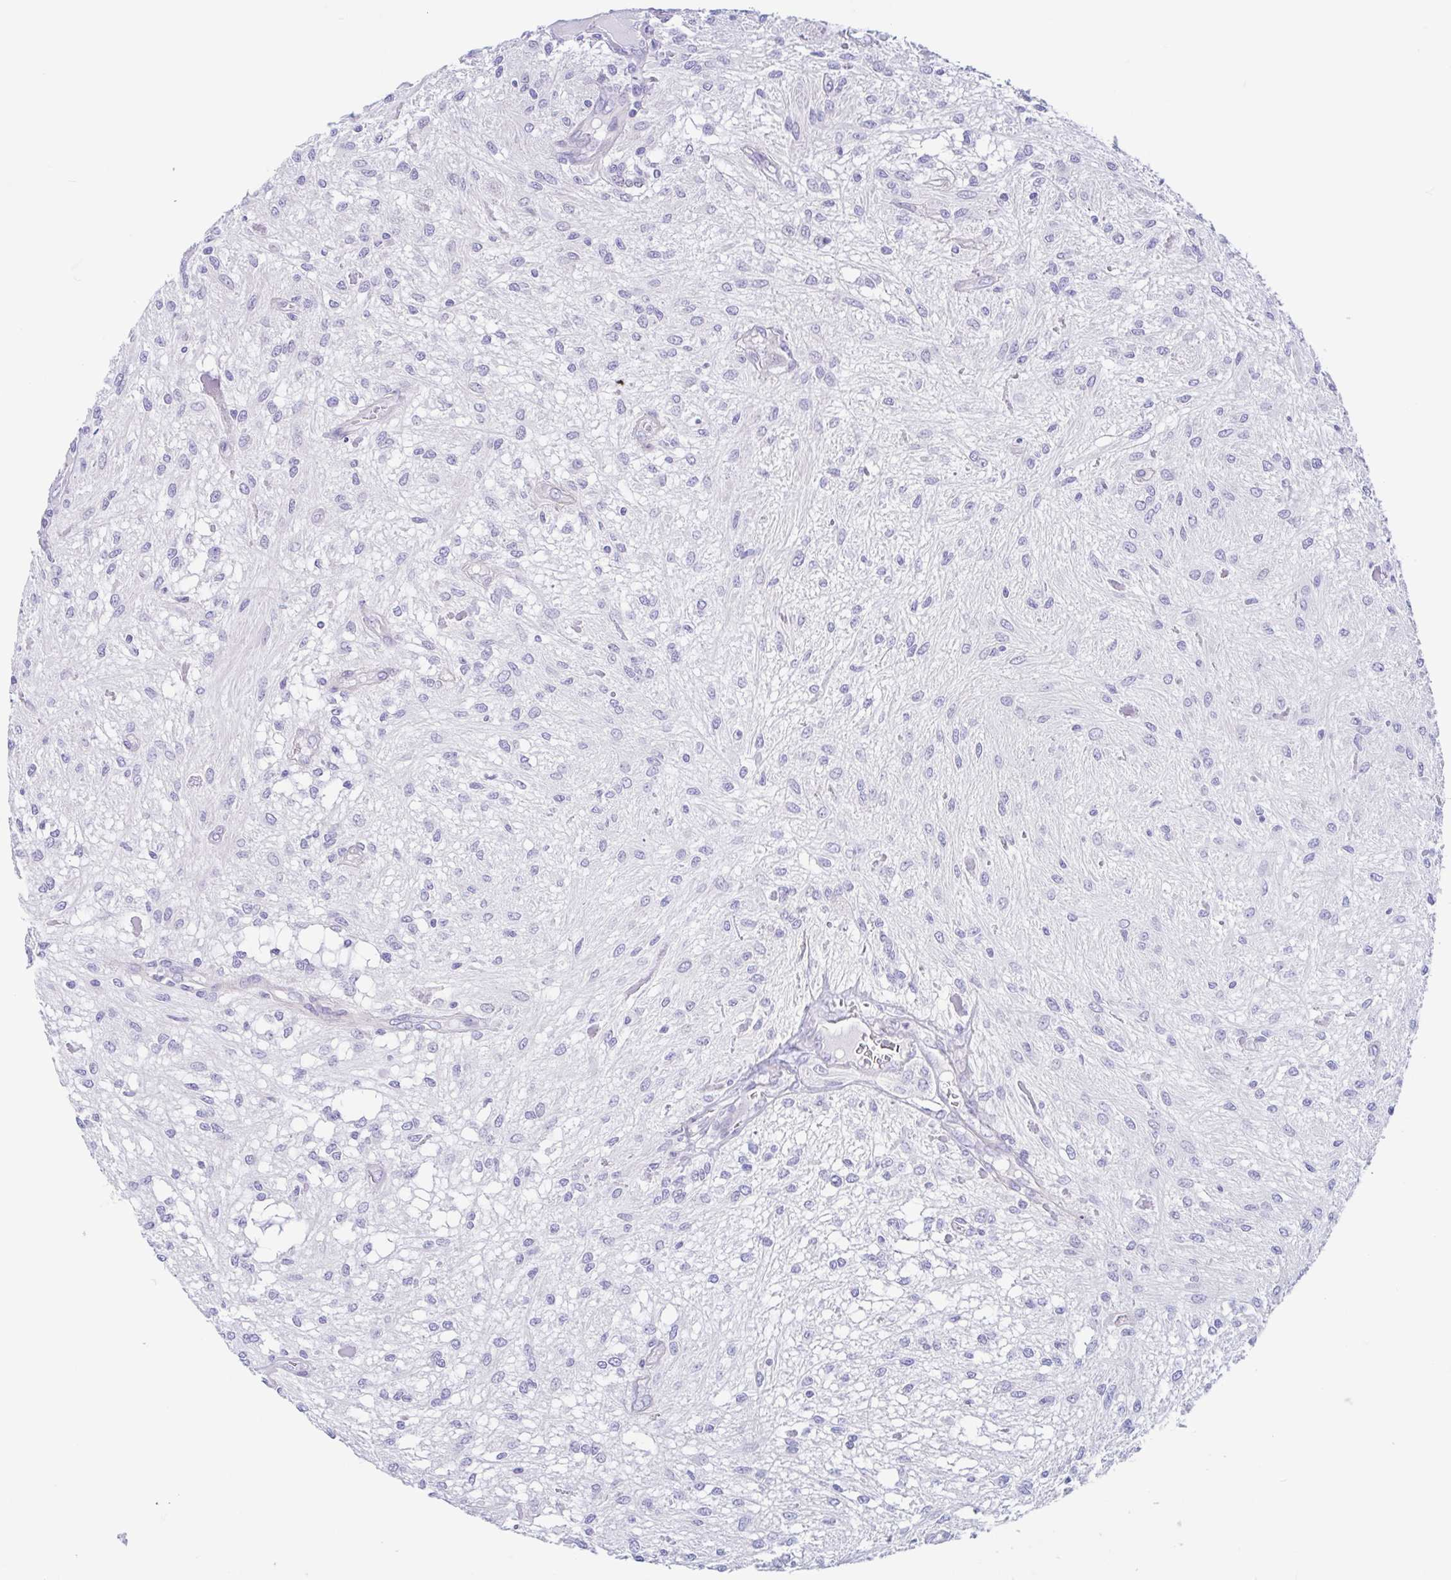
{"staining": {"intensity": "negative", "quantity": "none", "location": "none"}, "tissue": "glioma", "cell_type": "Tumor cells", "image_type": "cancer", "snomed": [{"axis": "morphology", "description": "Glioma, malignant, Low grade"}, {"axis": "topography", "description": "Cerebellum"}], "caption": "Malignant glioma (low-grade) stained for a protein using IHC exhibits no staining tumor cells.", "gene": "OR6N2", "patient": {"sex": "female", "age": 14}}